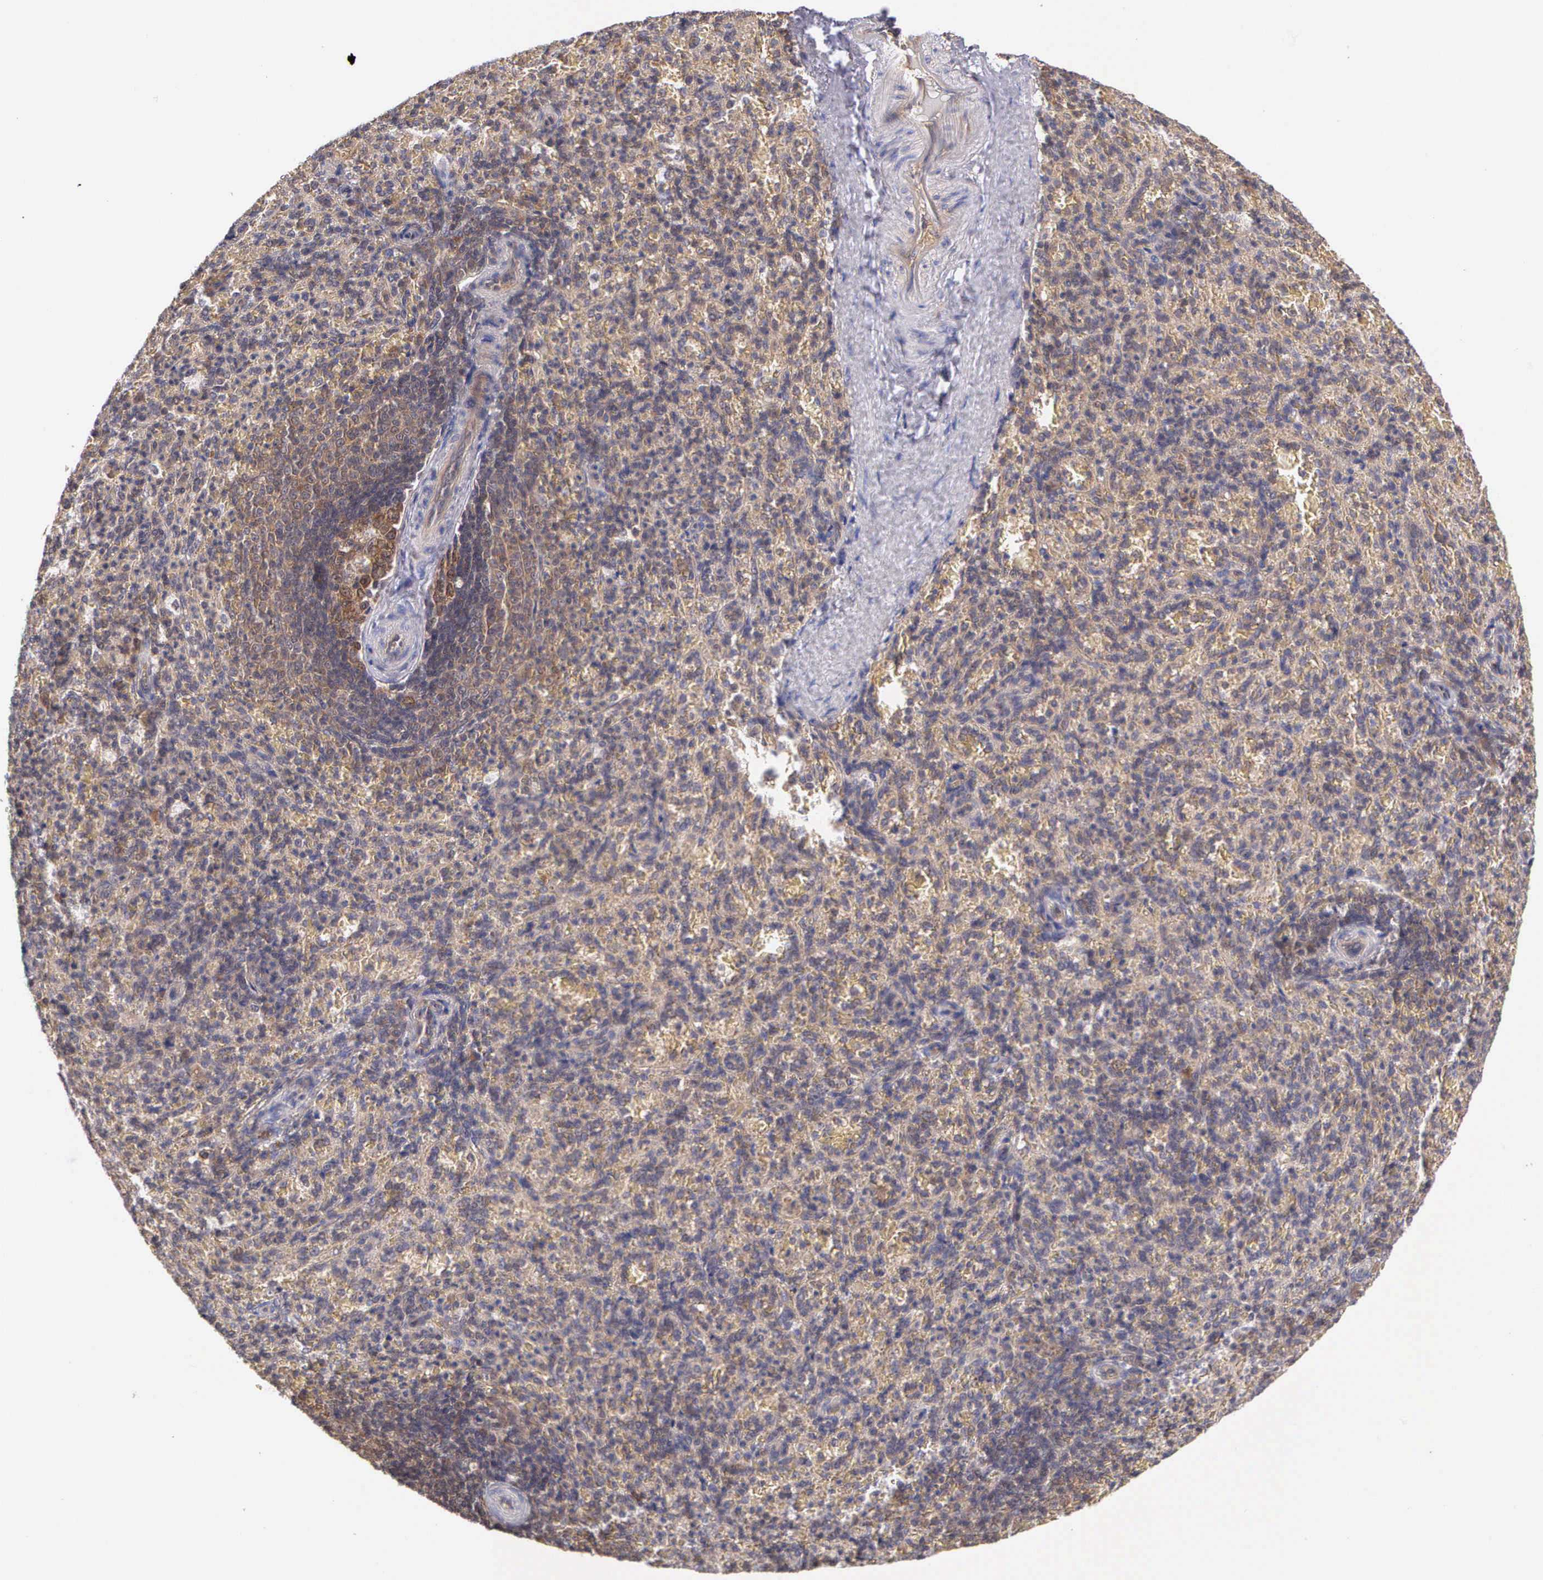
{"staining": {"intensity": "moderate", "quantity": ">75%", "location": "cytoplasmic/membranous"}, "tissue": "spleen", "cell_type": "Cells in red pulp", "image_type": "normal", "snomed": [{"axis": "morphology", "description": "Normal tissue, NOS"}, {"axis": "topography", "description": "Spleen"}], "caption": "There is medium levels of moderate cytoplasmic/membranous staining in cells in red pulp of unremarkable spleen, as demonstrated by immunohistochemical staining (brown color).", "gene": "IGBP1P2", "patient": {"sex": "female", "age": 21}}